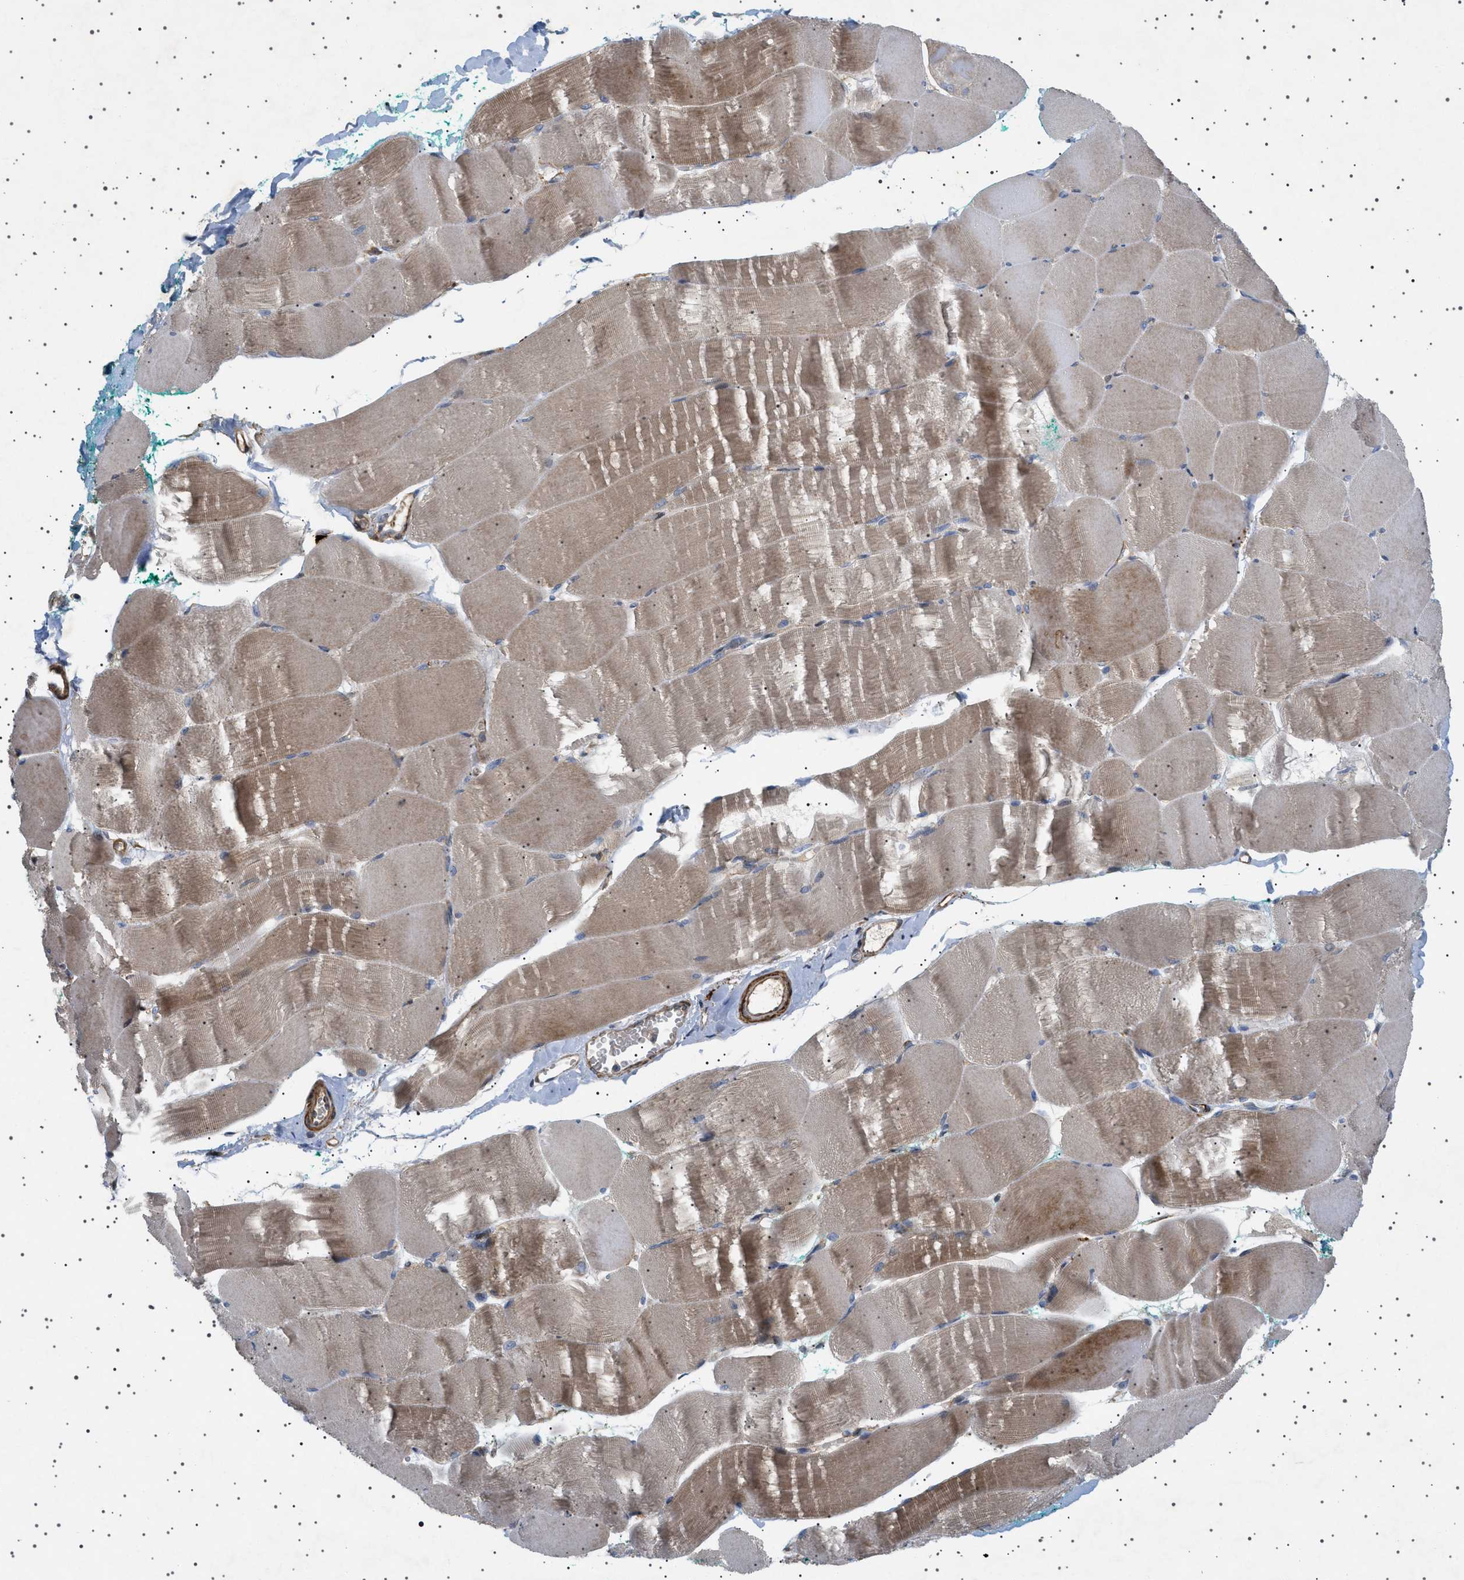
{"staining": {"intensity": "moderate", "quantity": ">75%", "location": "cytoplasmic/membranous"}, "tissue": "skeletal muscle", "cell_type": "Myocytes", "image_type": "normal", "snomed": [{"axis": "morphology", "description": "Normal tissue, NOS"}, {"axis": "morphology", "description": "Squamous cell carcinoma, NOS"}, {"axis": "topography", "description": "Skeletal muscle"}], "caption": "IHC micrograph of normal skeletal muscle: skeletal muscle stained using IHC reveals medium levels of moderate protein expression localized specifically in the cytoplasmic/membranous of myocytes, appearing as a cytoplasmic/membranous brown color.", "gene": "CCDC186", "patient": {"sex": "male", "age": 51}}